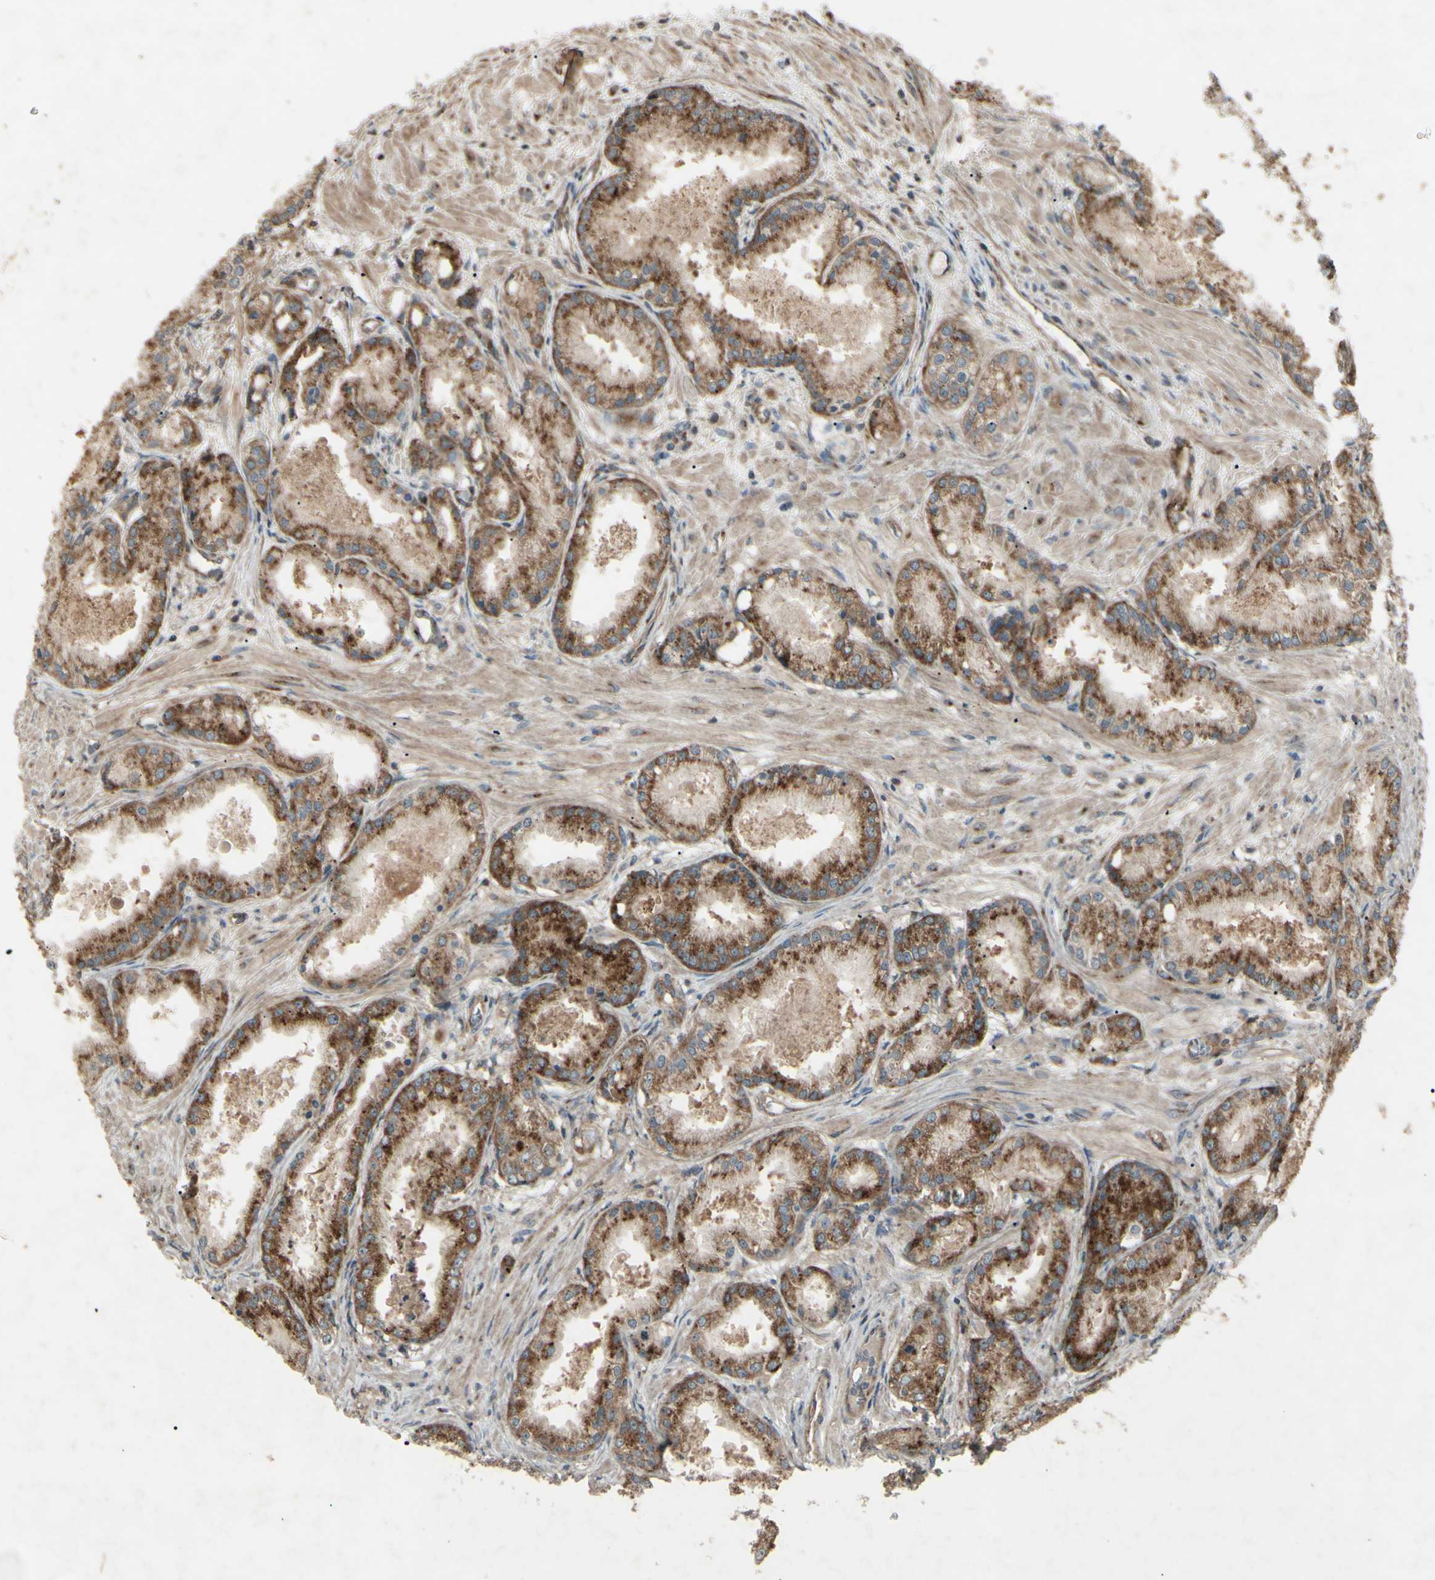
{"staining": {"intensity": "strong", "quantity": ">75%", "location": "cytoplasmic/membranous"}, "tissue": "prostate cancer", "cell_type": "Tumor cells", "image_type": "cancer", "snomed": [{"axis": "morphology", "description": "Adenocarcinoma, Low grade"}, {"axis": "topography", "description": "Prostate"}], "caption": "A high-resolution image shows immunohistochemistry (IHC) staining of prostate low-grade adenocarcinoma, which reveals strong cytoplasmic/membranous staining in about >75% of tumor cells.", "gene": "AP1G1", "patient": {"sex": "male", "age": 72}}